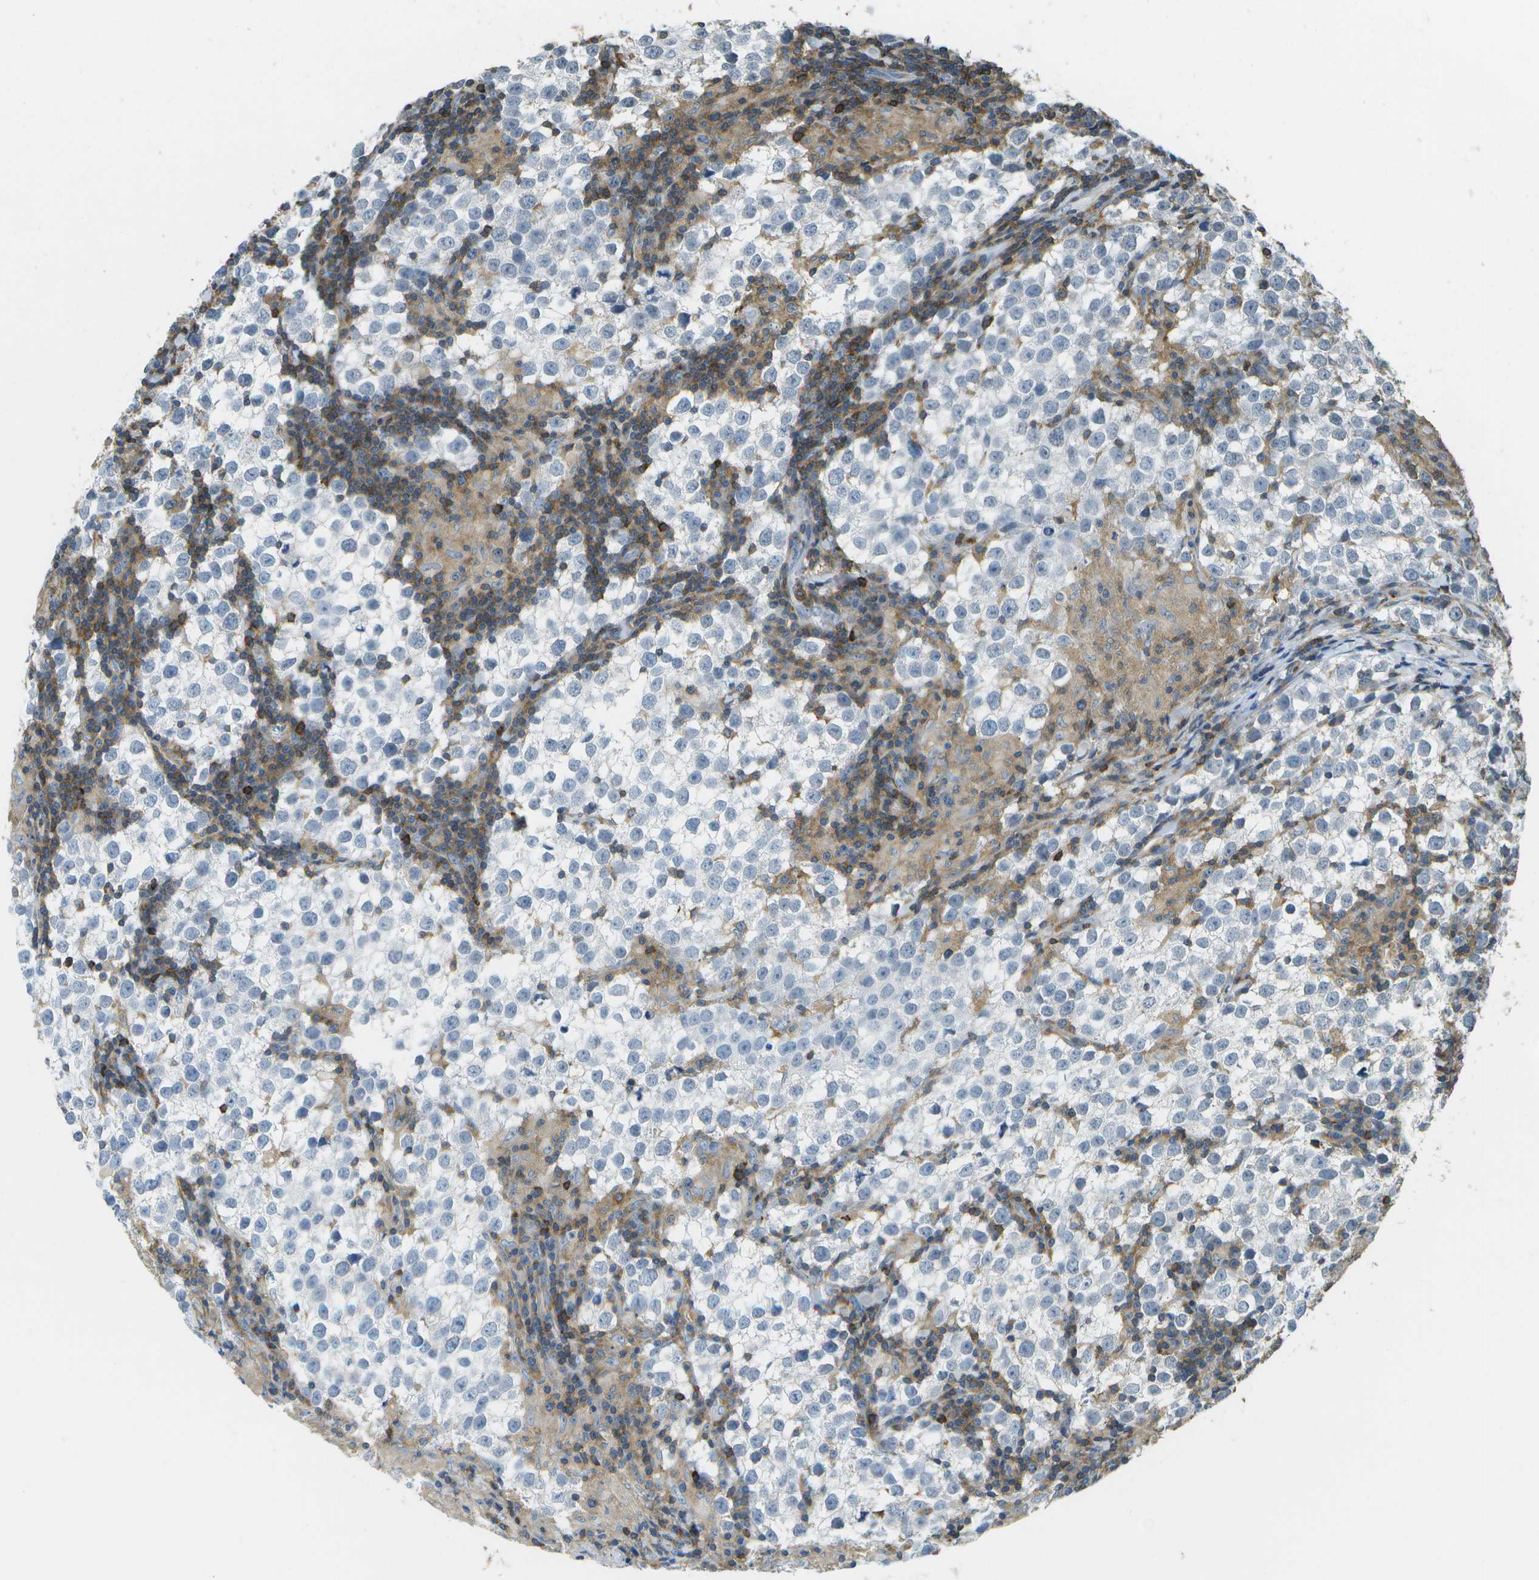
{"staining": {"intensity": "negative", "quantity": "none", "location": "none"}, "tissue": "testis cancer", "cell_type": "Tumor cells", "image_type": "cancer", "snomed": [{"axis": "morphology", "description": "Seminoma, NOS"}, {"axis": "morphology", "description": "Carcinoma, Embryonal, NOS"}, {"axis": "topography", "description": "Testis"}], "caption": "There is no significant positivity in tumor cells of seminoma (testis).", "gene": "RCSD1", "patient": {"sex": "male", "age": 36}}